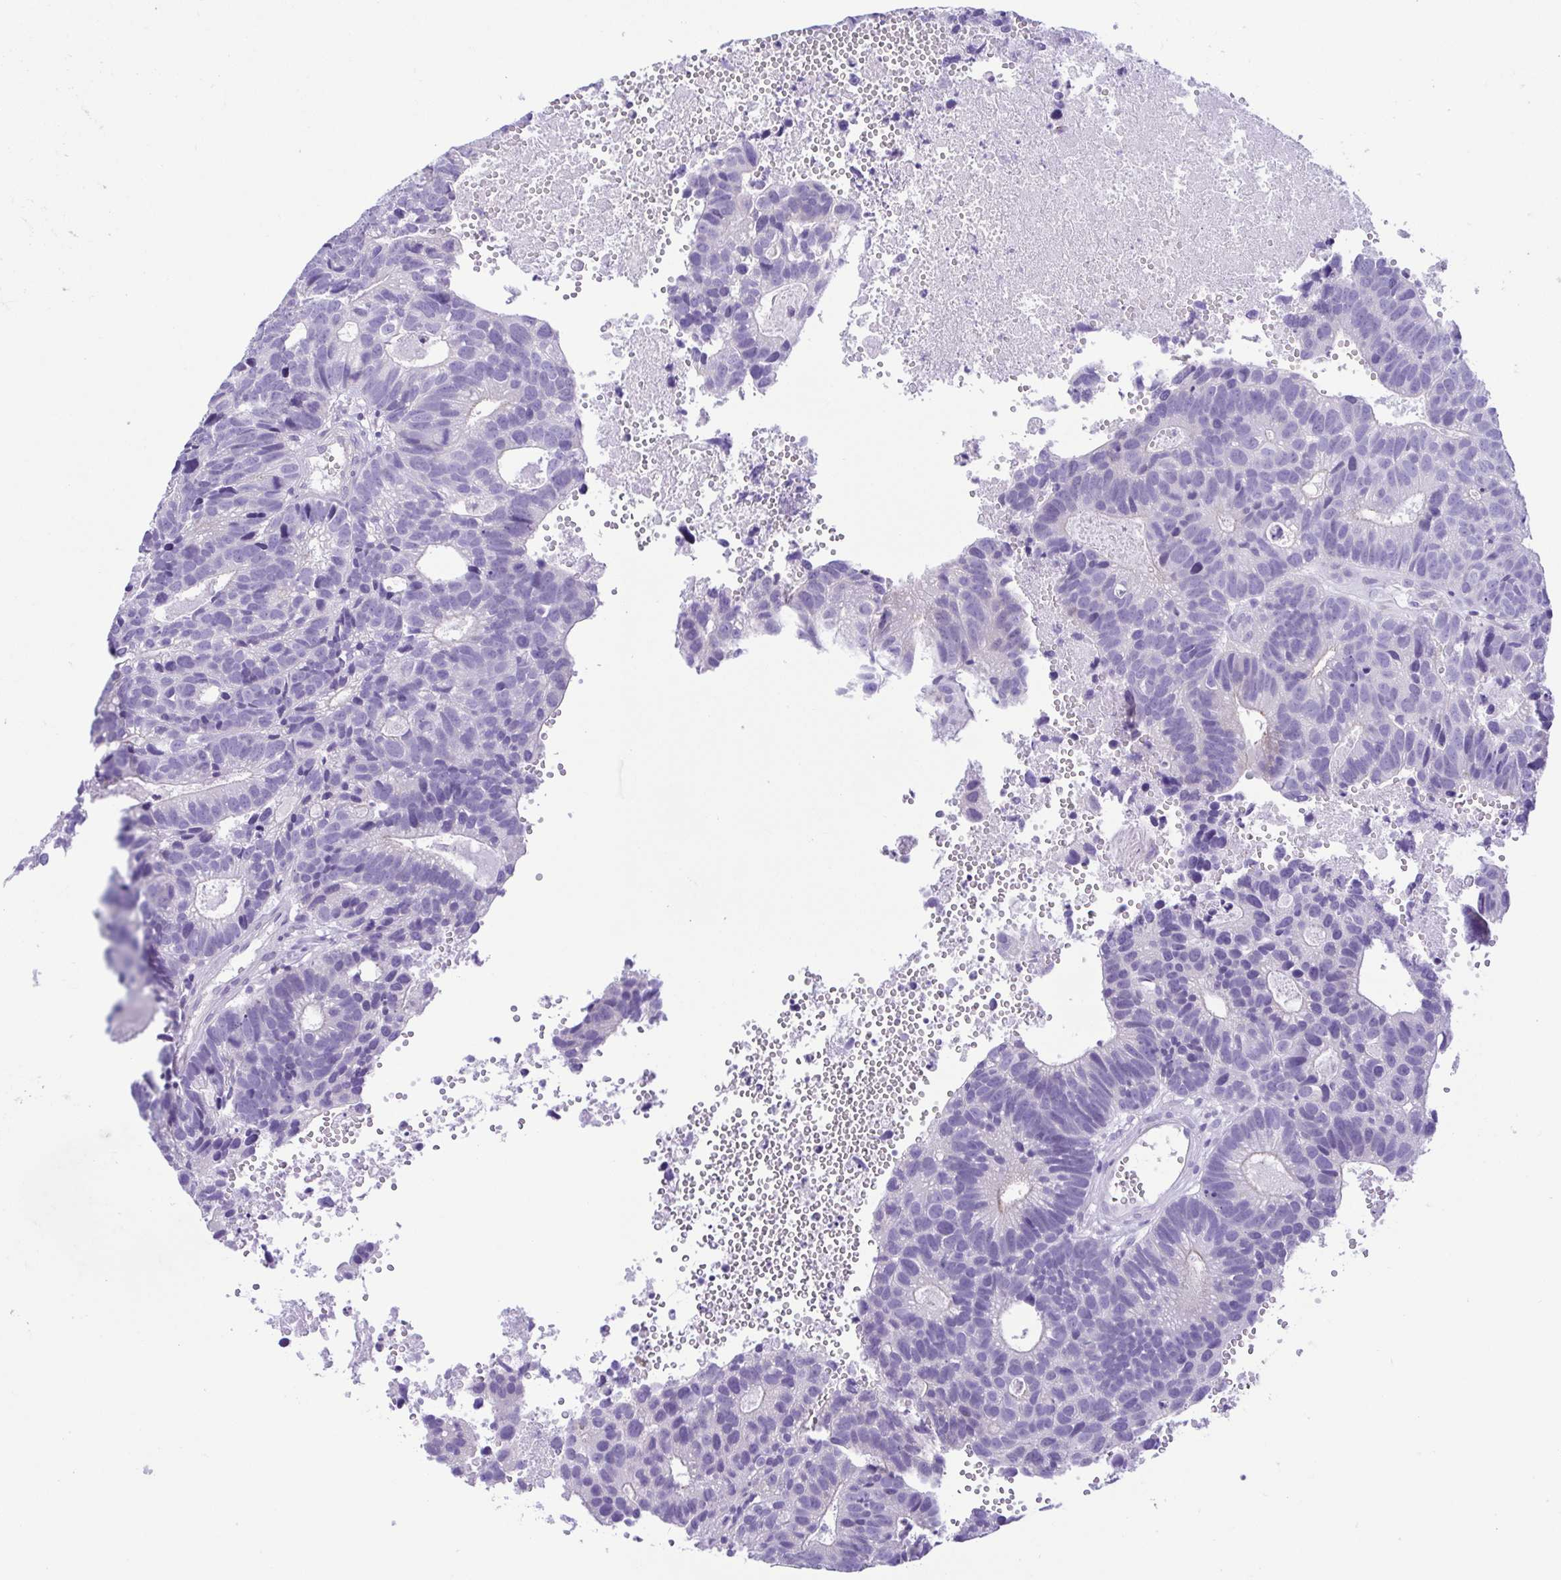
{"staining": {"intensity": "negative", "quantity": "none", "location": "none"}, "tissue": "head and neck cancer", "cell_type": "Tumor cells", "image_type": "cancer", "snomed": [{"axis": "morphology", "description": "Adenocarcinoma, NOS"}, {"axis": "topography", "description": "Head-Neck"}], "caption": "Human head and neck adenocarcinoma stained for a protein using immunohistochemistry exhibits no expression in tumor cells.", "gene": "GPR182", "patient": {"sex": "male", "age": 62}}